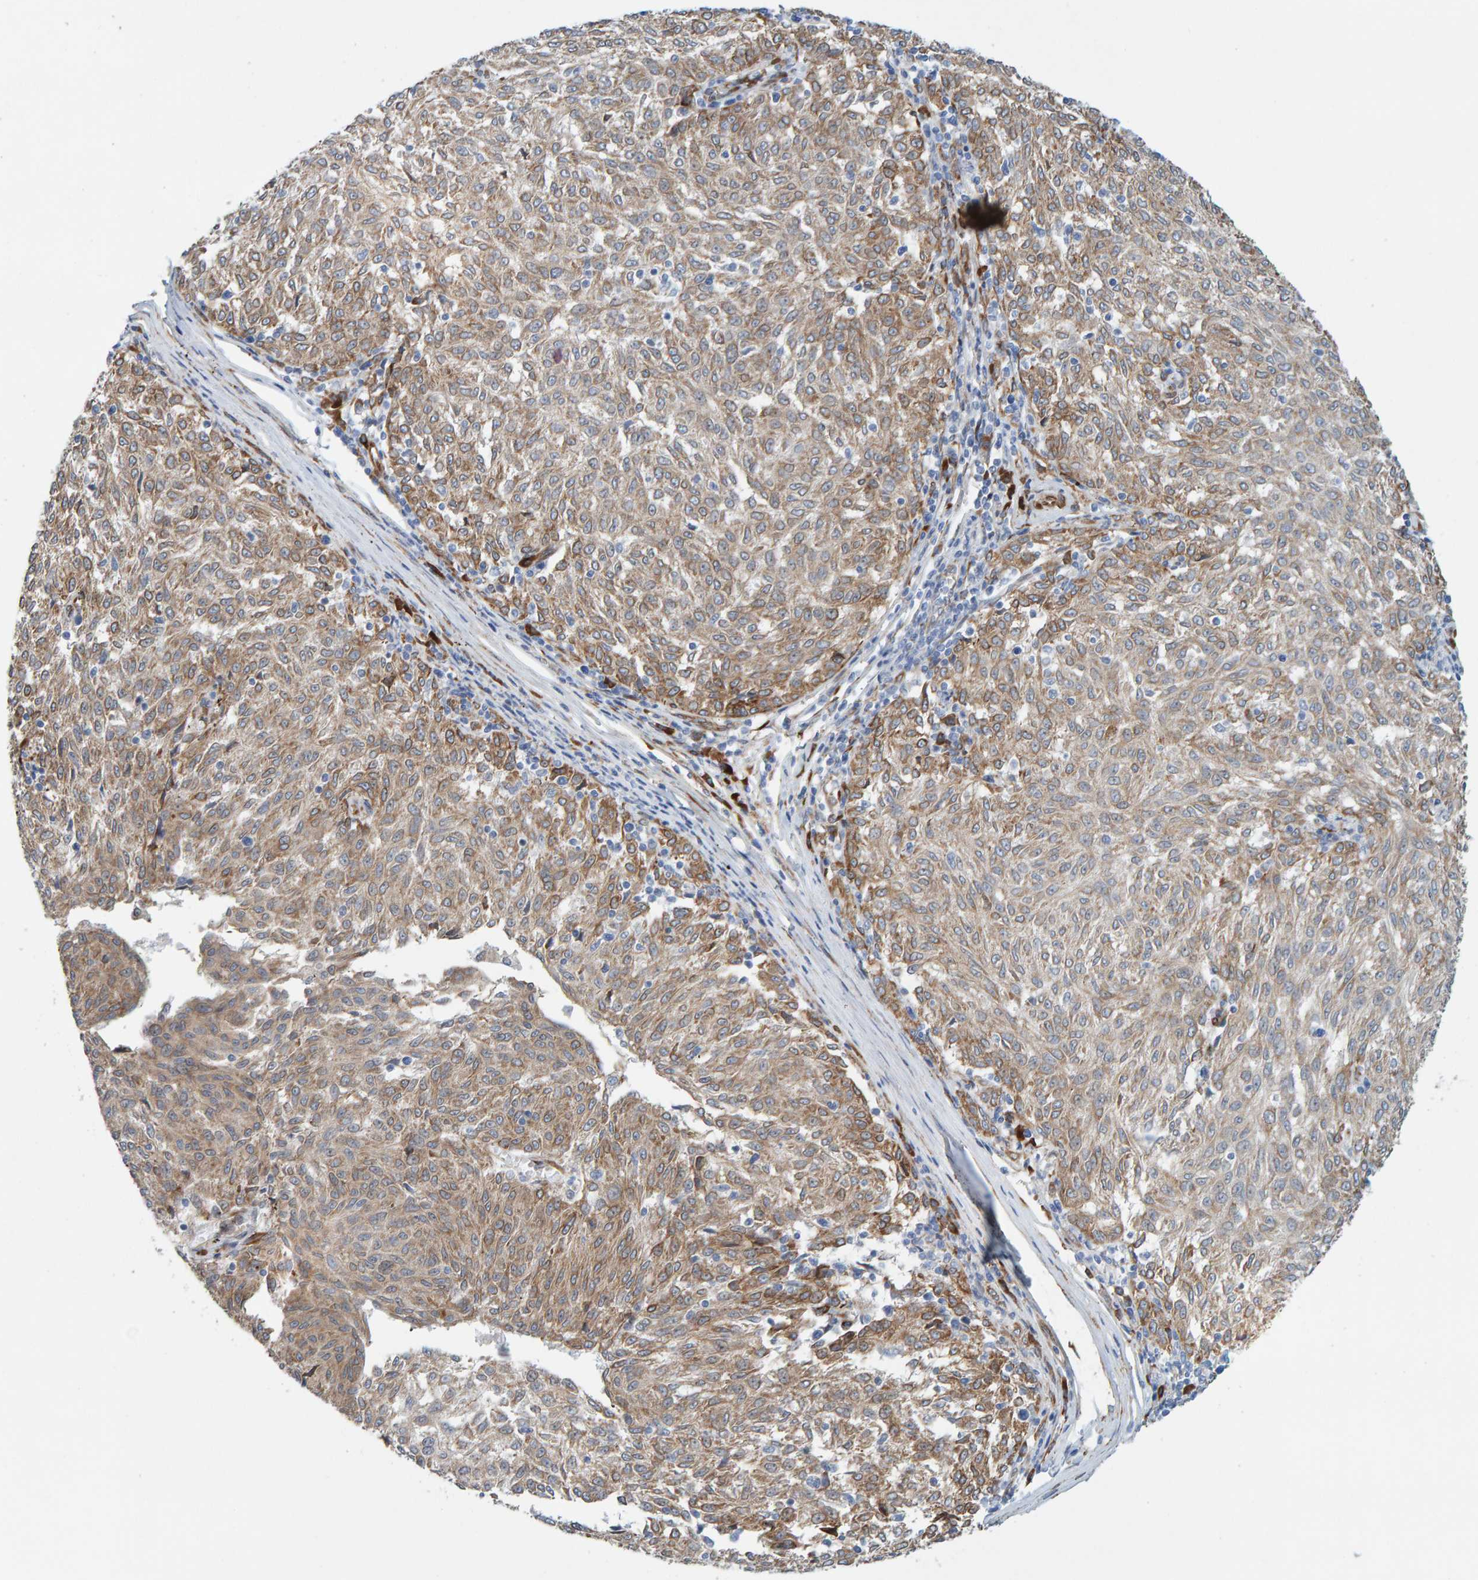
{"staining": {"intensity": "moderate", "quantity": ">75%", "location": "cytoplasmic/membranous"}, "tissue": "melanoma", "cell_type": "Tumor cells", "image_type": "cancer", "snomed": [{"axis": "morphology", "description": "Malignant melanoma, NOS"}, {"axis": "topography", "description": "Skin"}], "caption": "Protein expression analysis of malignant melanoma exhibits moderate cytoplasmic/membranous expression in approximately >75% of tumor cells. Using DAB (brown) and hematoxylin (blue) stains, captured at high magnification using brightfield microscopy.", "gene": "MMP16", "patient": {"sex": "female", "age": 72}}